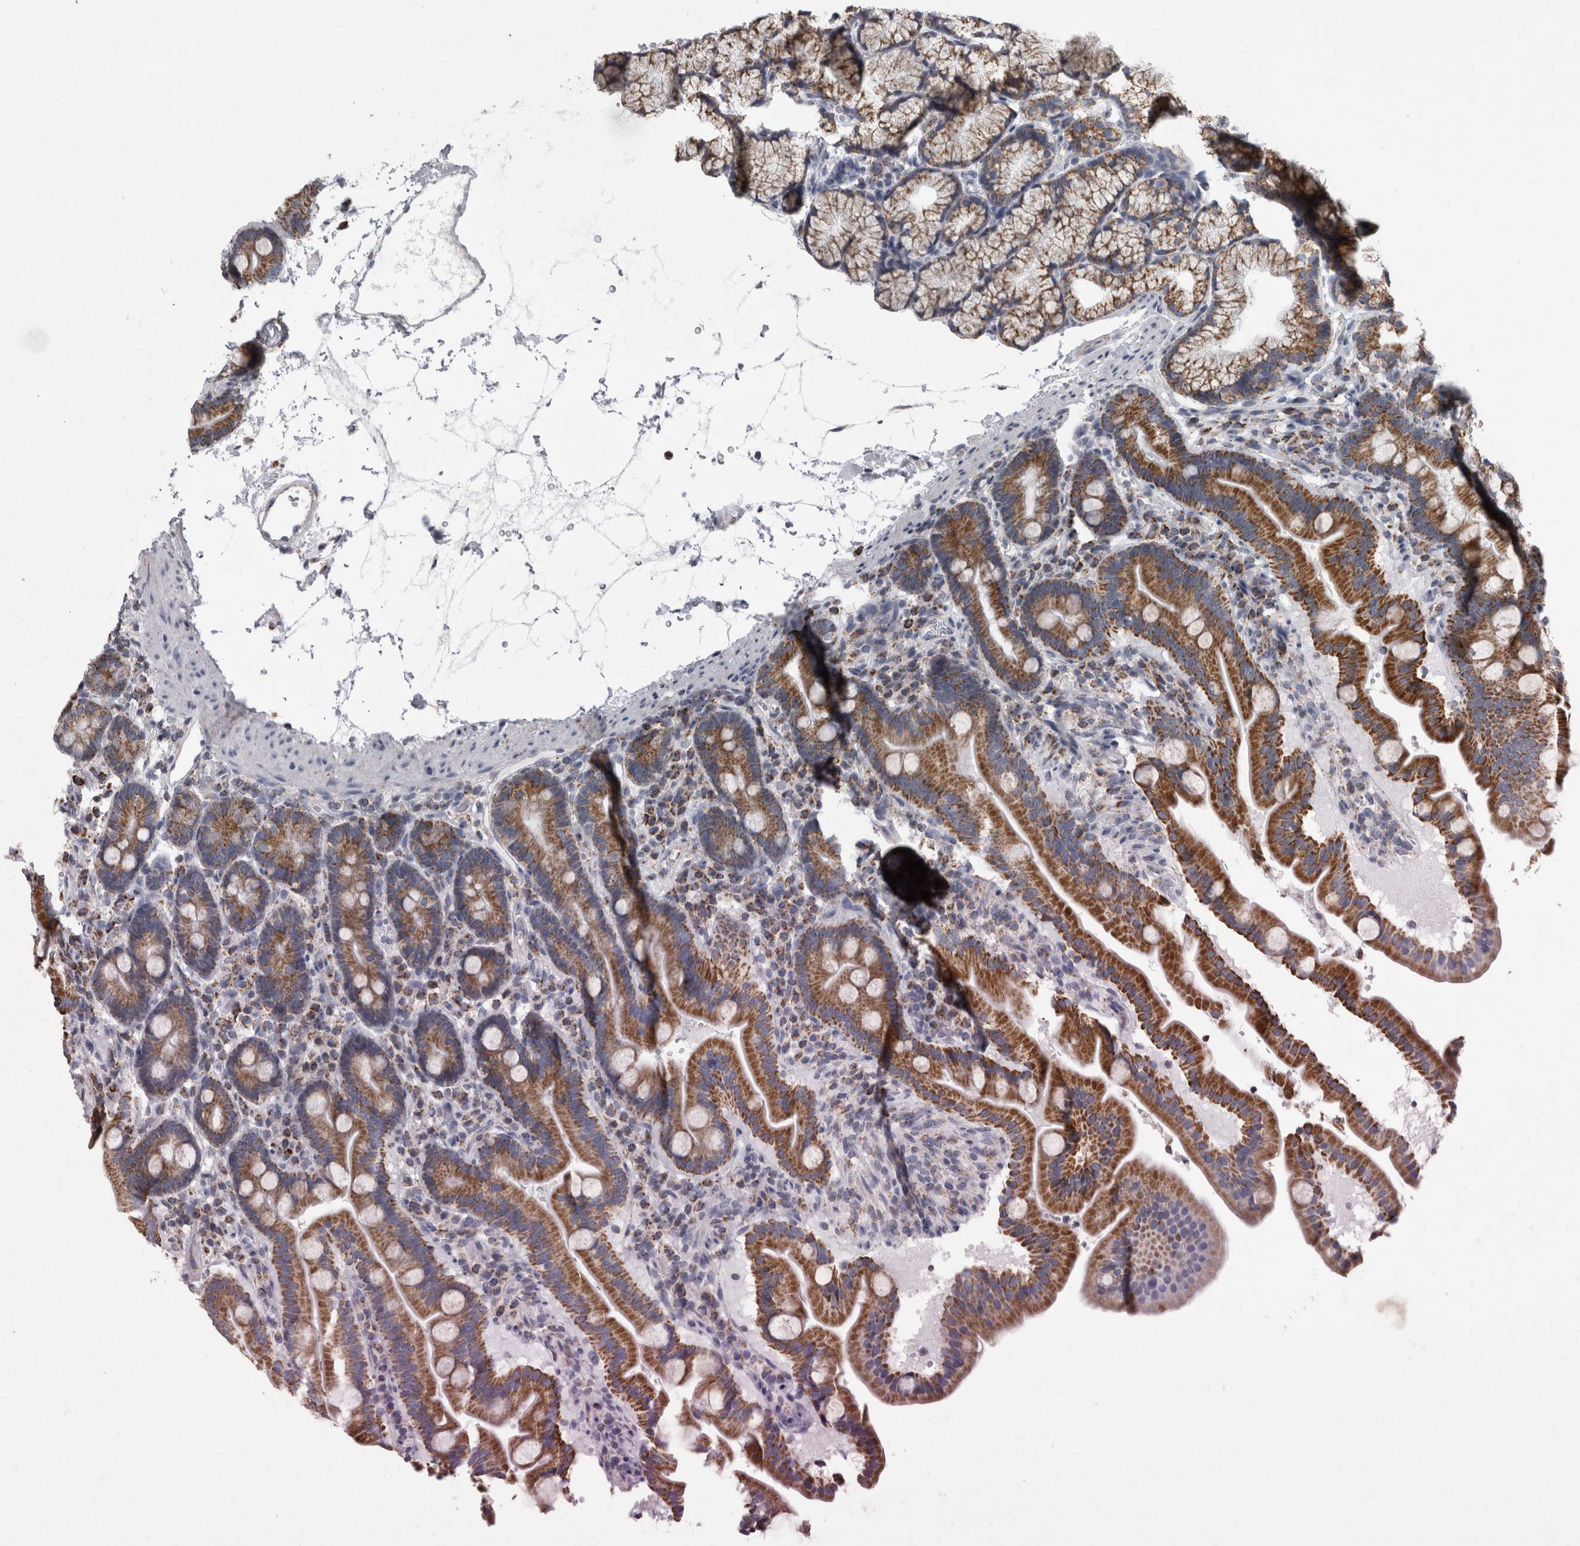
{"staining": {"intensity": "strong", "quantity": ">75%", "location": "cytoplasmic/membranous"}, "tissue": "duodenum", "cell_type": "Glandular cells", "image_type": "normal", "snomed": [{"axis": "morphology", "description": "Normal tissue, NOS"}, {"axis": "topography", "description": "Duodenum"}], "caption": "Duodenum stained with immunohistochemistry shows strong cytoplasmic/membranous positivity in approximately >75% of glandular cells. The staining was performed using DAB (3,3'-diaminobenzidine) to visualize the protein expression in brown, while the nuclei were stained in blue with hematoxylin (Magnification: 20x).", "gene": "MDH2", "patient": {"sex": "male", "age": 54}}